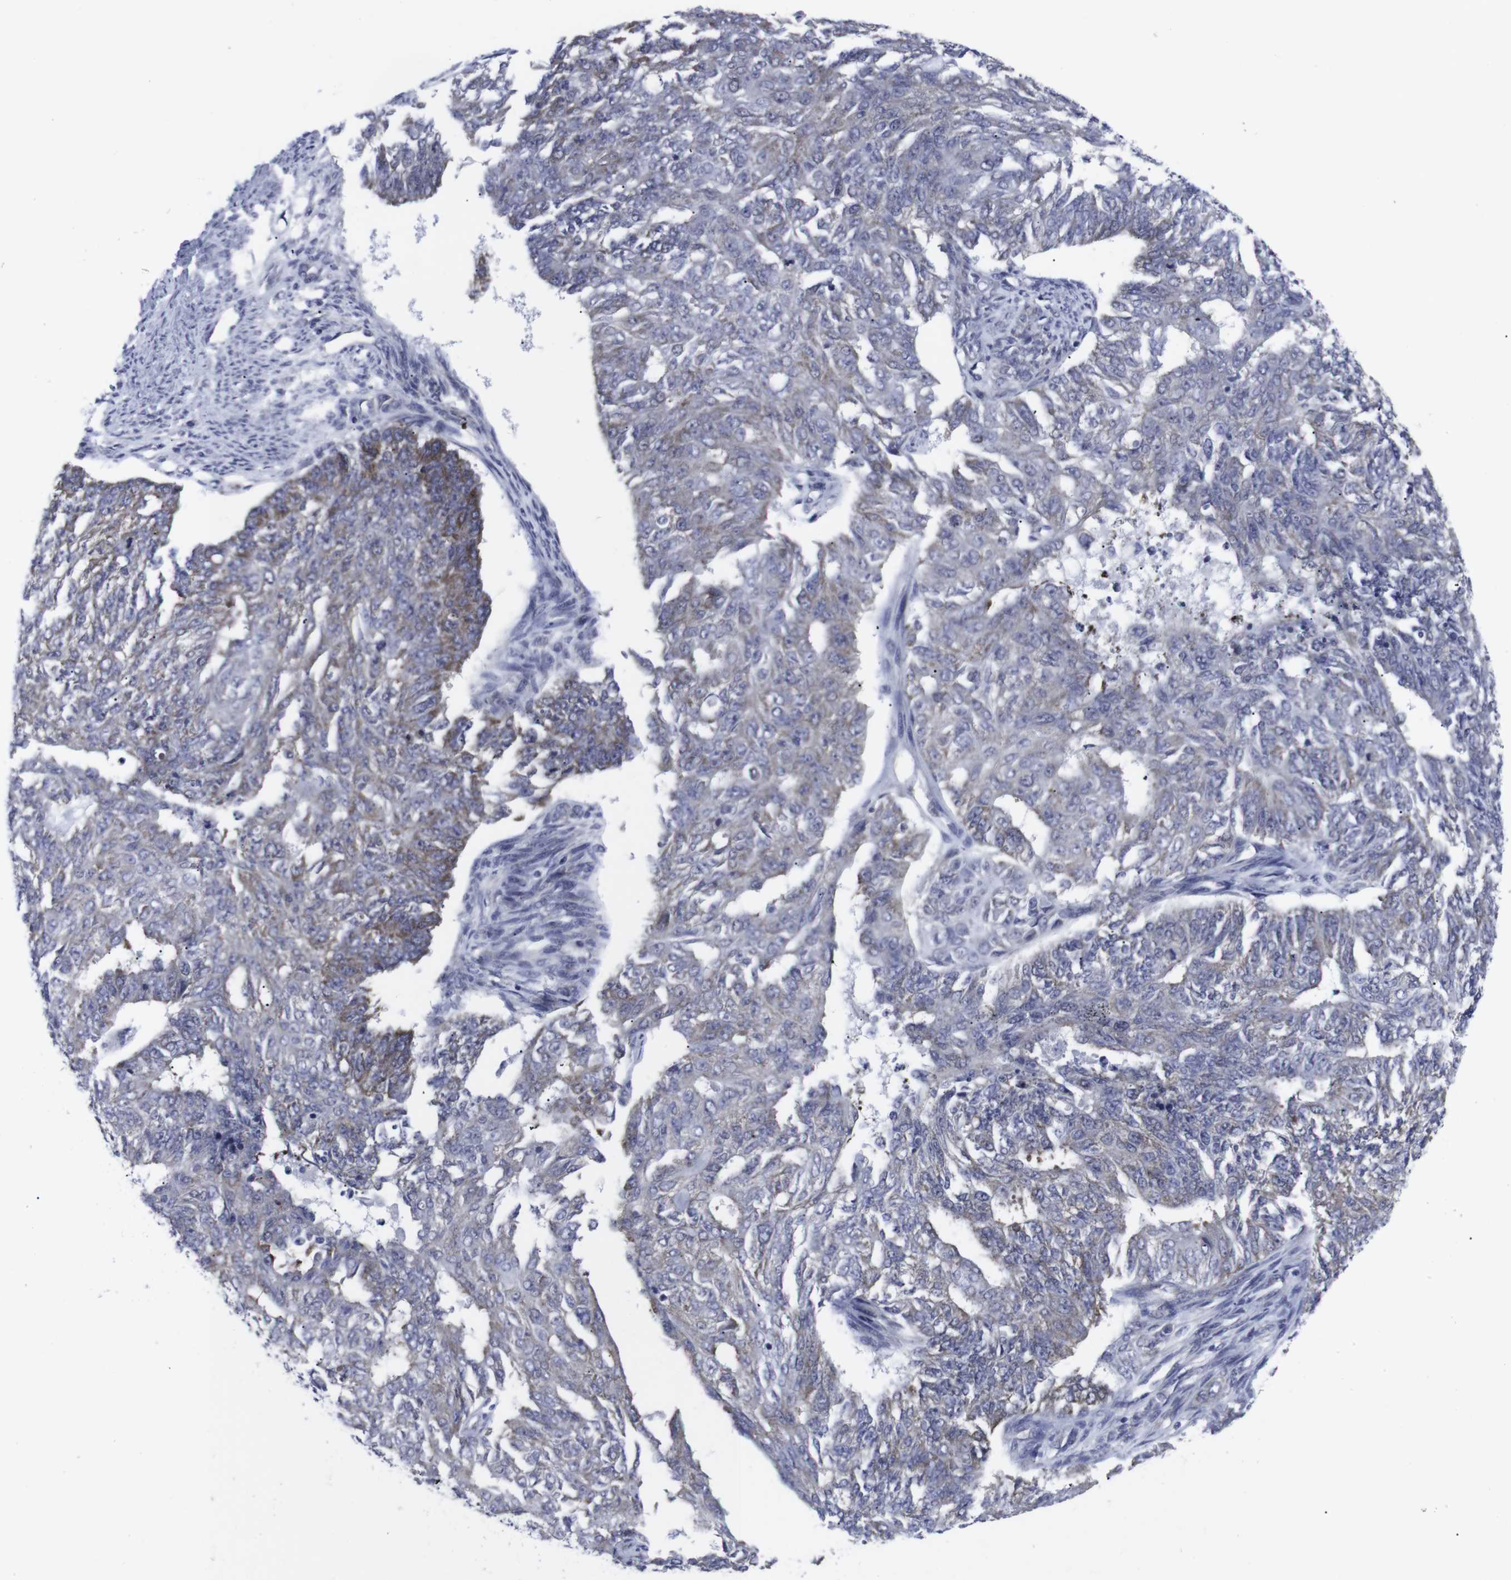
{"staining": {"intensity": "moderate", "quantity": "<25%", "location": "cytoplasmic/membranous"}, "tissue": "endometrial cancer", "cell_type": "Tumor cells", "image_type": "cancer", "snomed": [{"axis": "morphology", "description": "Adenocarcinoma, NOS"}, {"axis": "topography", "description": "Endometrium"}], "caption": "Immunohistochemistry photomicrograph of neoplastic tissue: endometrial cancer (adenocarcinoma) stained using immunohistochemistry (IHC) displays low levels of moderate protein expression localized specifically in the cytoplasmic/membranous of tumor cells, appearing as a cytoplasmic/membranous brown color.", "gene": "GEMIN2", "patient": {"sex": "female", "age": 32}}